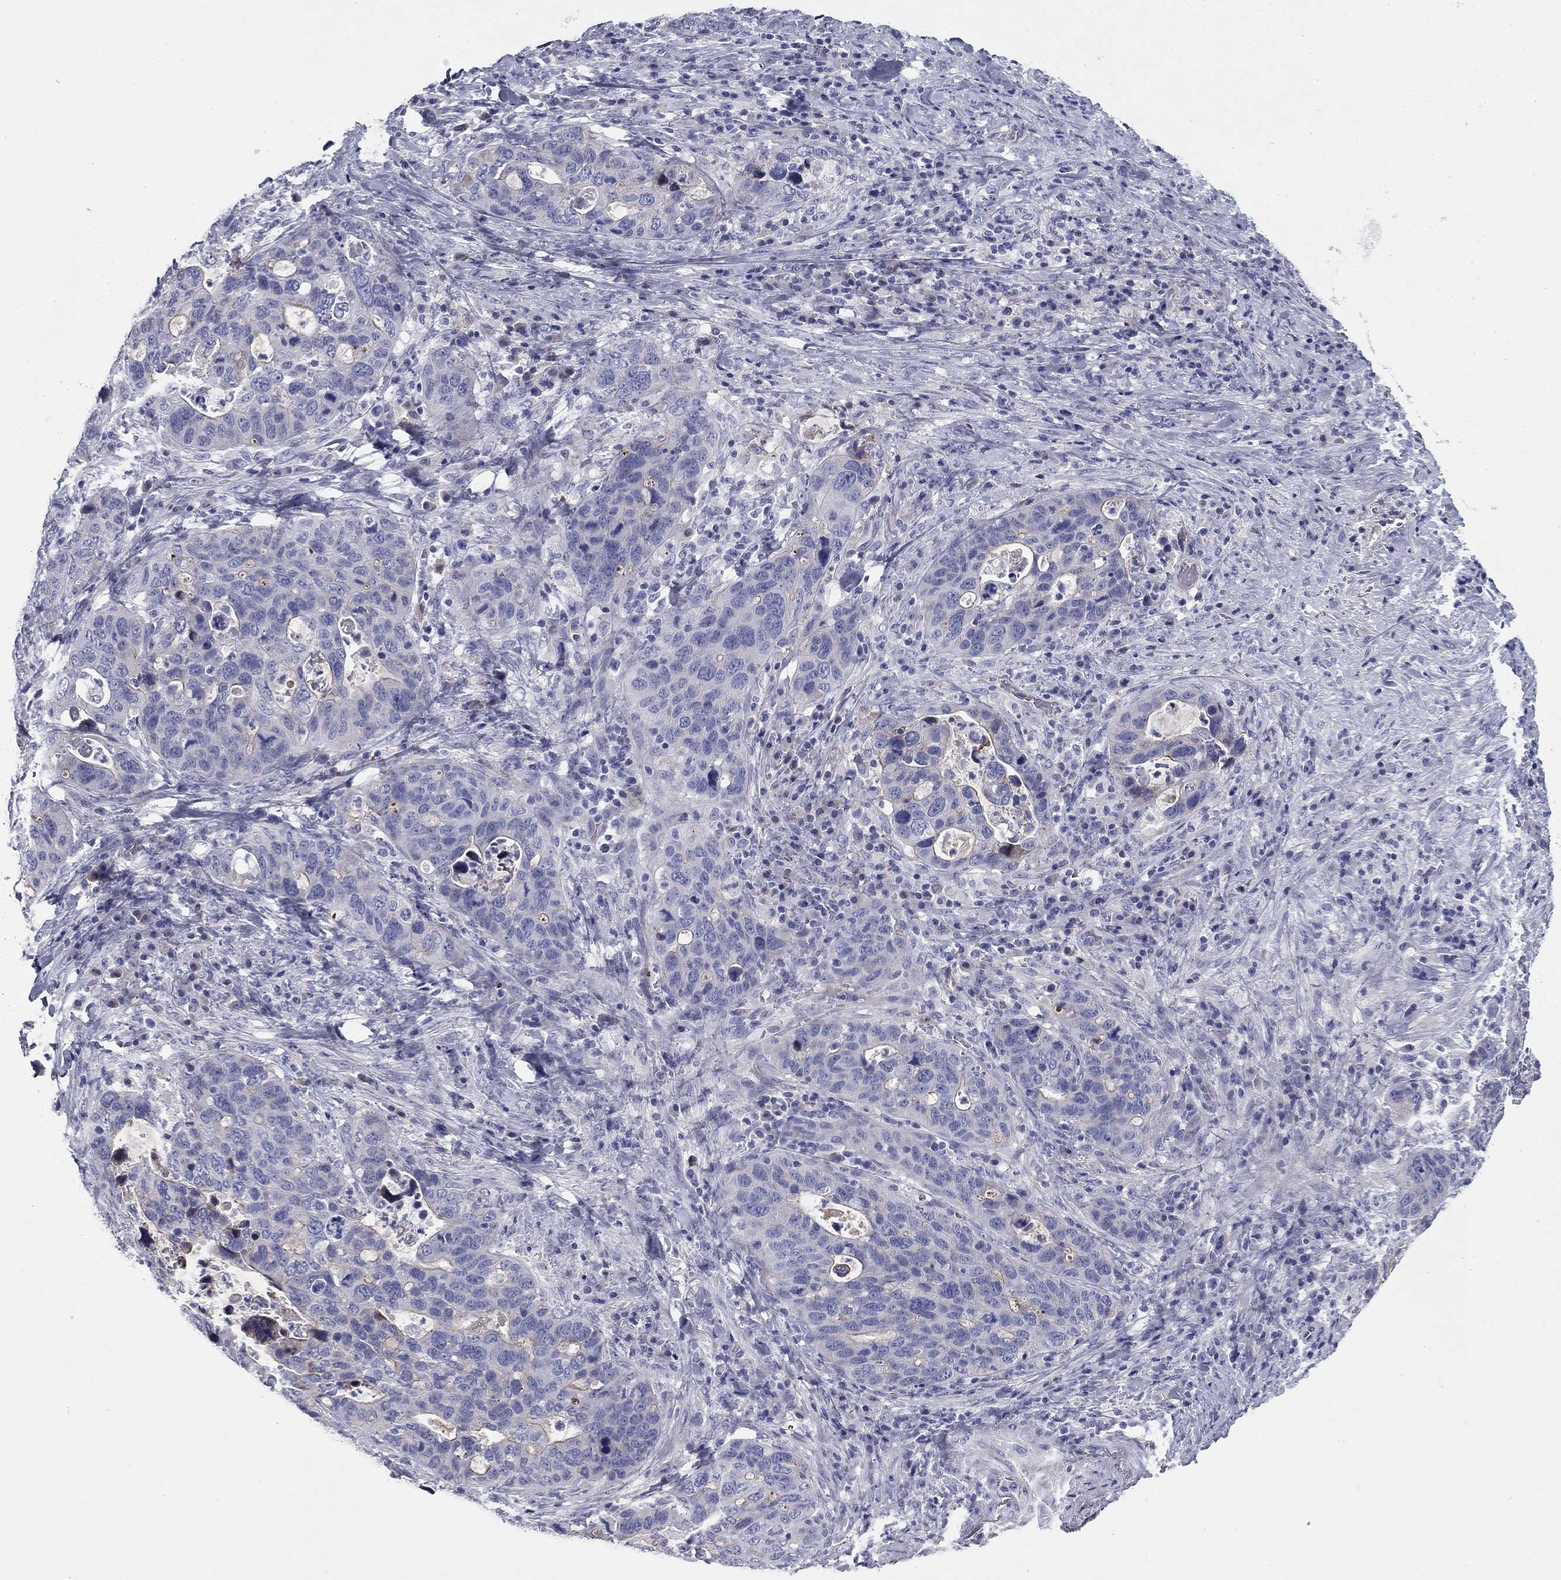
{"staining": {"intensity": "negative", "quantity": "none", "location": "none"}, "tissue": "stomach cancer", "cell_type": "Tumor cells", "image_type": "cancer", "snomed": [{"axis": "morphology", "description": "Adenocarcinoma, NOS"}, {"axis": "topography", "description": "Stomach"}], "caption": "Immunohistochemistry (IHC) micrograph of stomach cancer (adenocarcinoma) stained for a protein (brown), which exhibits no expression in tumor cells.", "gene": "CPLX4", "patient": {"sex": "male", "age": 54}}